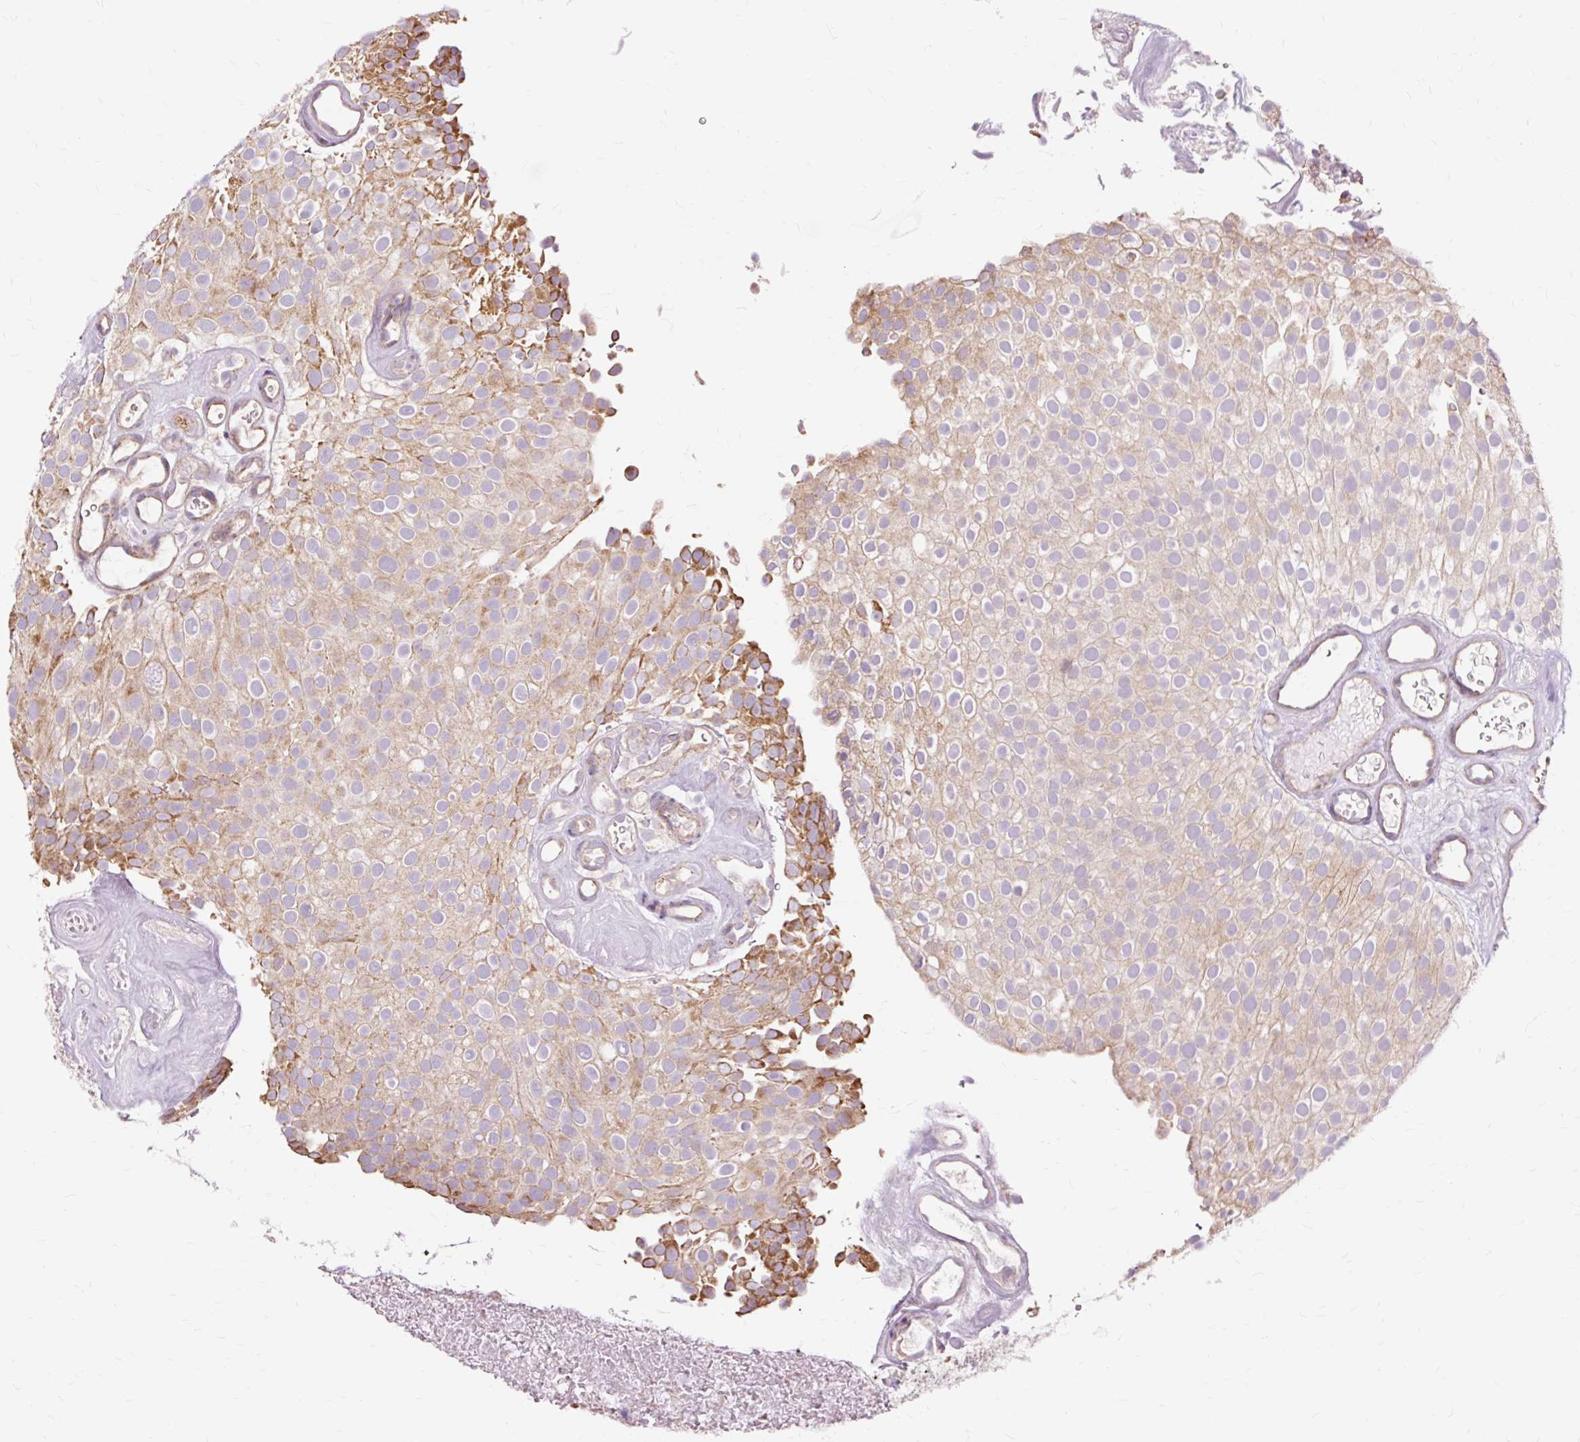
{"staining": {"intensity": "moderate", "quantity": "25%-75%", "location": "cytoplasmic/membranous"}, "tissue": "urothelial cancer", "cell_type": "Tumor cells", "image_type": "cancer", "snomed": [{"axis": "morphology", "description": "Urothelial carcinoma, Low grade"}, {"axis": "topography", "description": "Urinary bladder"}], "caption": "Immunohistochemical staining of human urothelial cancer exhibits moderate cytoplasmic/membranous protein expression in approximately 25%-75% of tumor cells.", "gene": "PDZD2", "patient": {"sex": "male", "age": 78}}